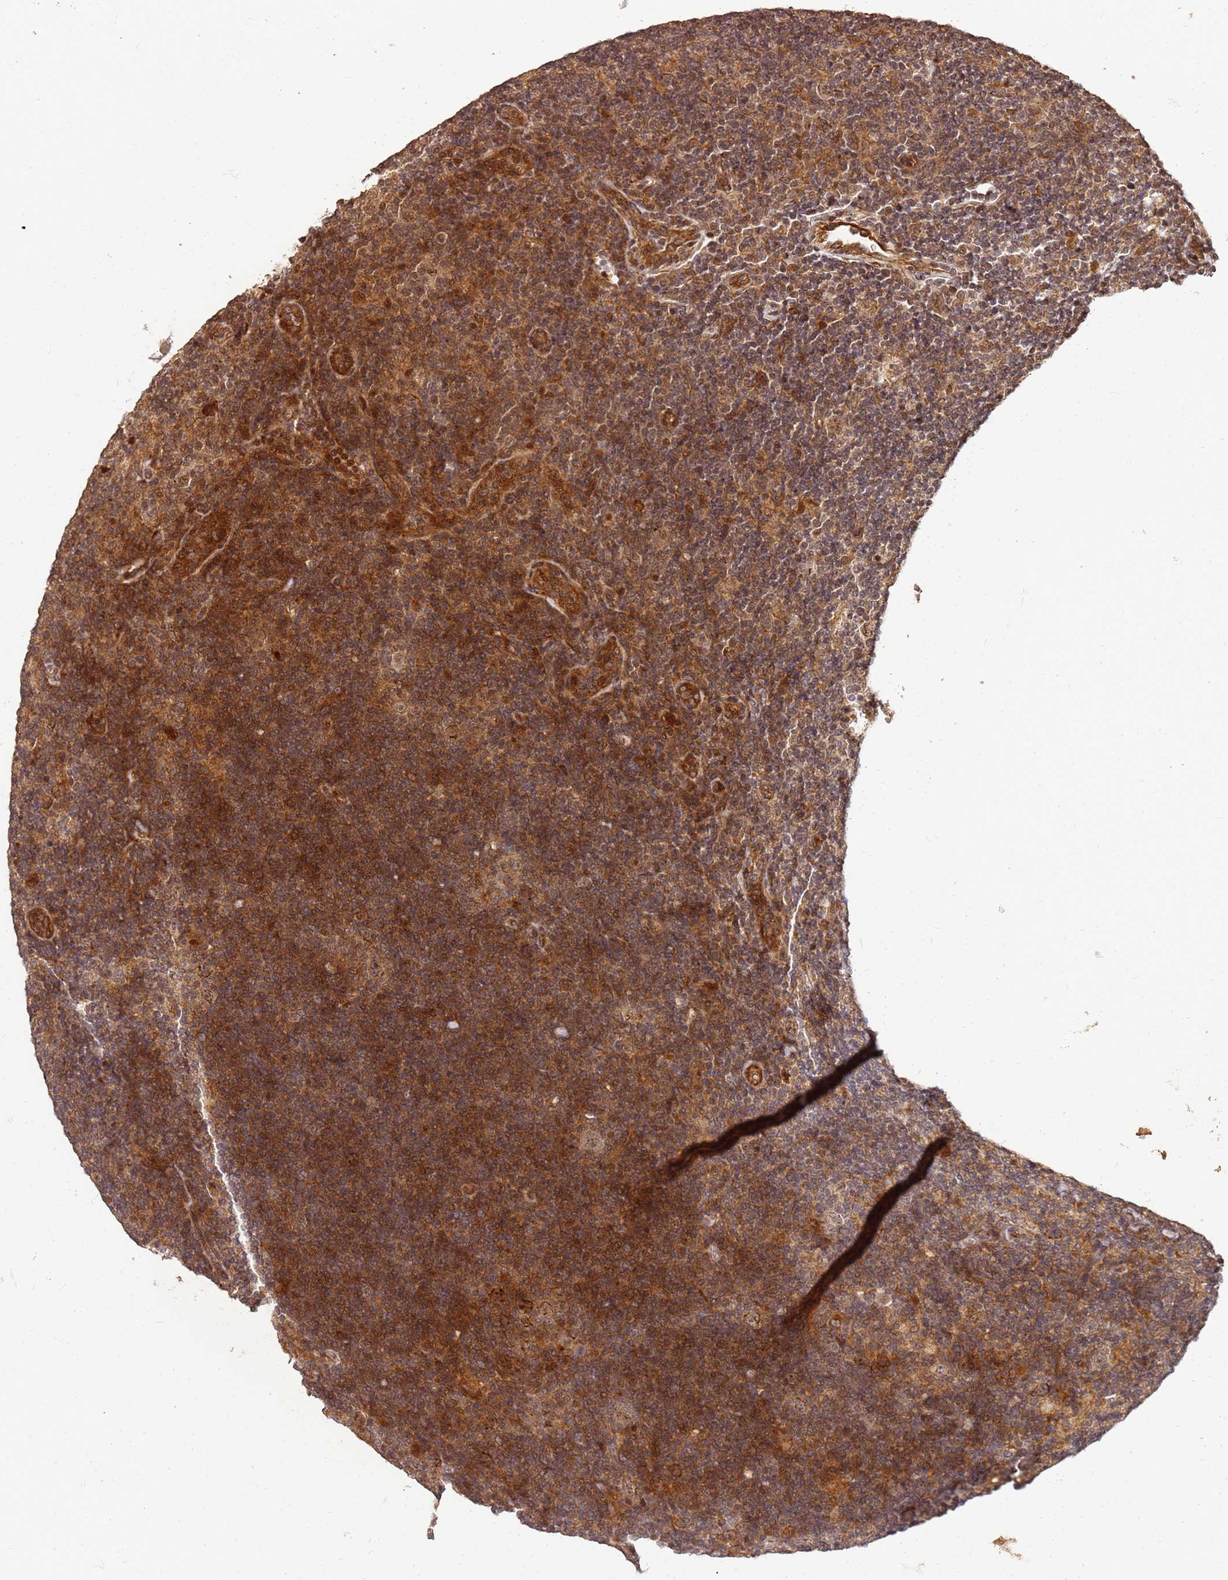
{"staining": {"intensity": "weak", "quantity": ">75%", "location": "cytoplasmic/membranous,nuclear"}, "tissue": "lymphoma", "cell_type": "Tumor cells", "image_type": "cancer", "snomed": [{"axis": "morphology", "description": "Hodgkin's disease, NOS"}, {"axis": "topography", "description": "Lymph node"}], "caption": "Human lymphoma stained with a protein marker demonstrates weak staining in tumor cells.", "gene": "ST18", "patient": {"sex": "female", "age": 57}}